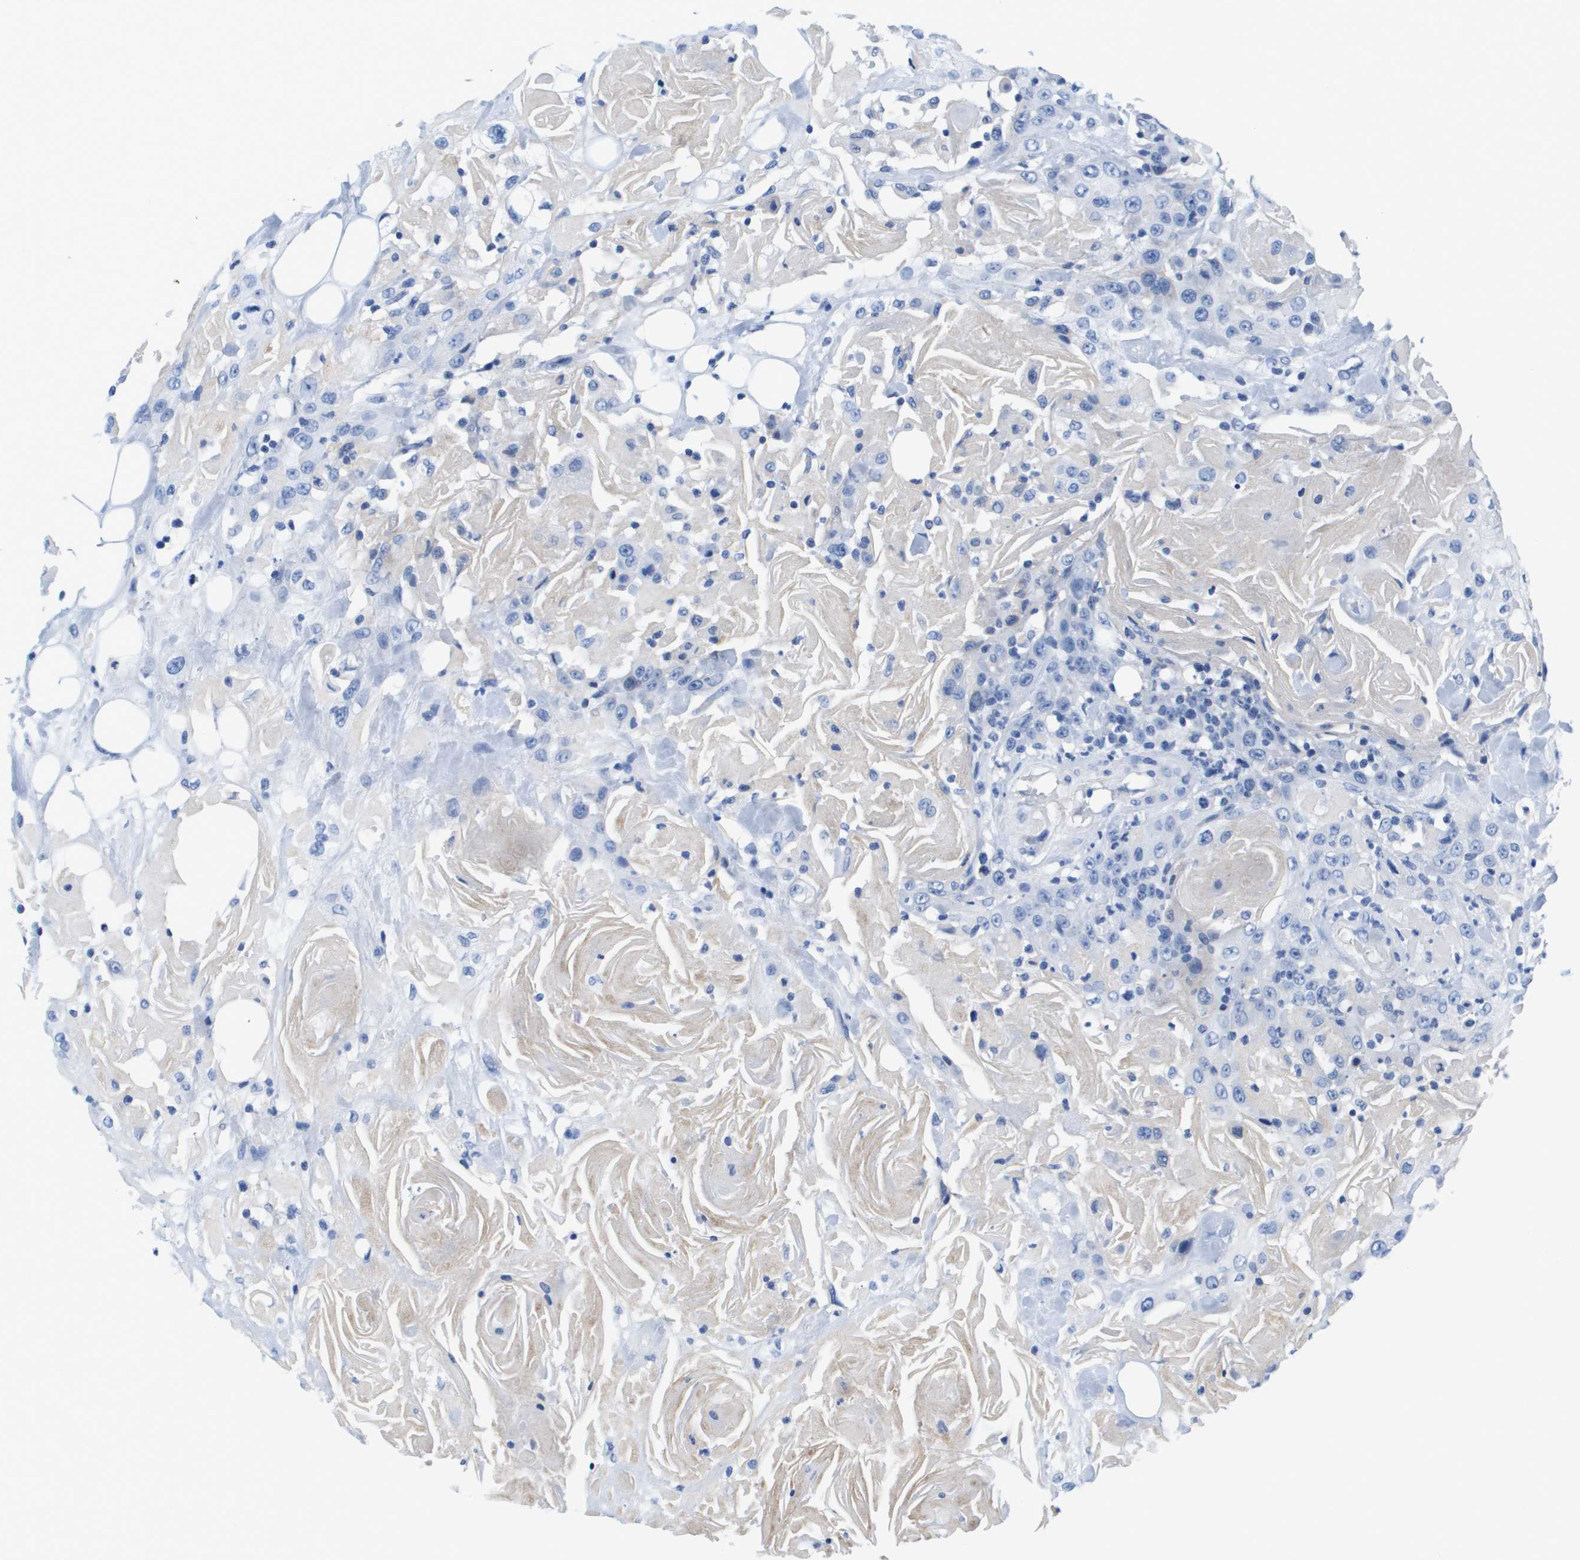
{"staining": {"intensity": "negative", "quantity": "none", "location": "none"}, "tissue": "head and neck cancer", "cell_type": "Tumor cells", "image_type": "cancer", "snomed": [{"axis": "morphology", "description": "Adenocarcinoma, NOS"}, {"axis": "topography", "description": "Salivary gland, NOS"}, {"axis": "topography", "description": "Head-Neck"}], "caption": "High power microscopy image of an immunohistochemistry (IHC) photomicrograph of head and neck adenocarcinoma, revealing no significant positivity in tumor cells.", "gene": "APOA1", "patient": {"sex": "female", "age": 76}}